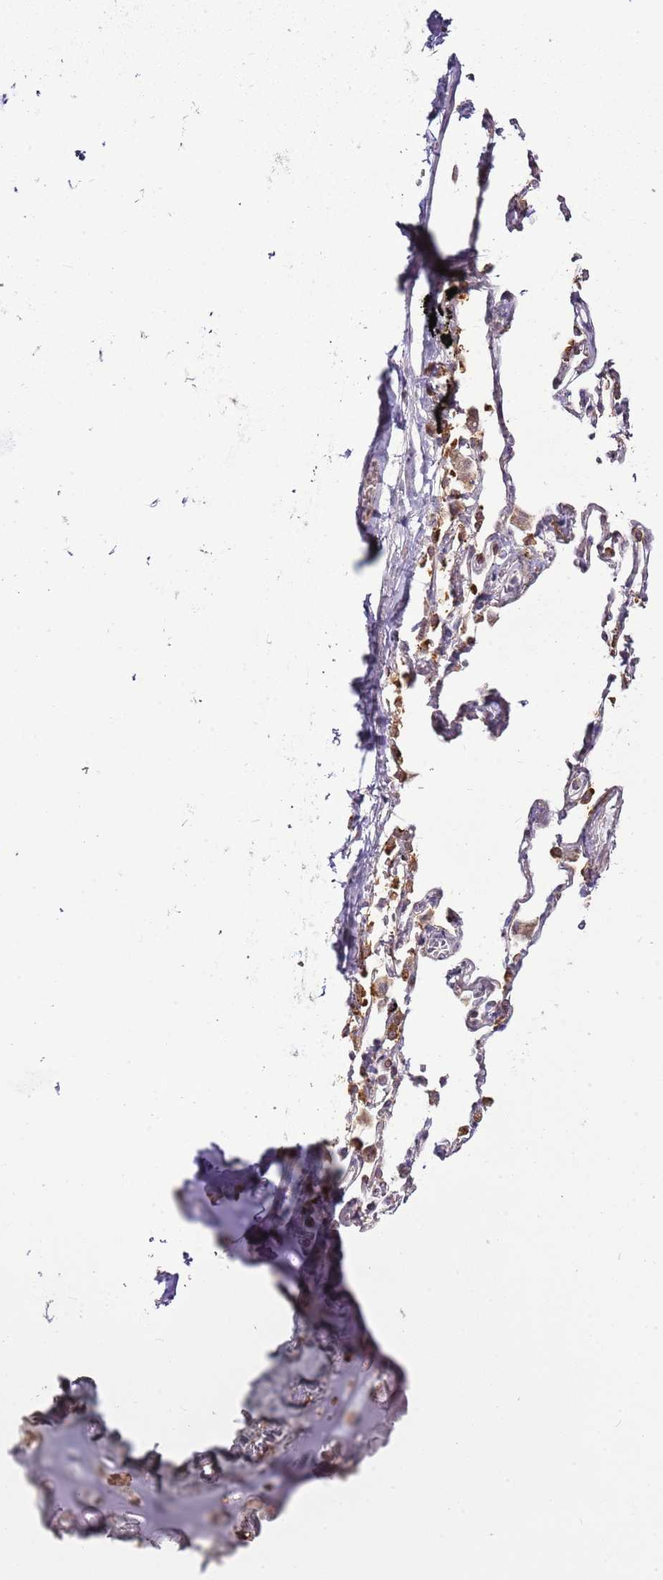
{"staining": {"intensity": "moderate", "quantity": ">75%", "location": "cytoplasmic/membranous"}, "tissue": "bronchus", "cell_type": "Respiratory epithelial cells", "image_type": "normal", "snomed": [{"axis": "morphology", "description": "Normal tissue, NOS"}, {"axis": "topography", "description": "Bronchus"}], "caption": "Immunohistochemical staining of benign bronchus displays moderate cytoplasmic/membranous protein staining in about >75% of respiratory epithelial cells. The staining was performed using DAB, with brown indicating positive protein expression. Nuclei are stained blue with hematoxylin.", "gene": "TMED10", "patient": {"sex": "male", "age": 70}}